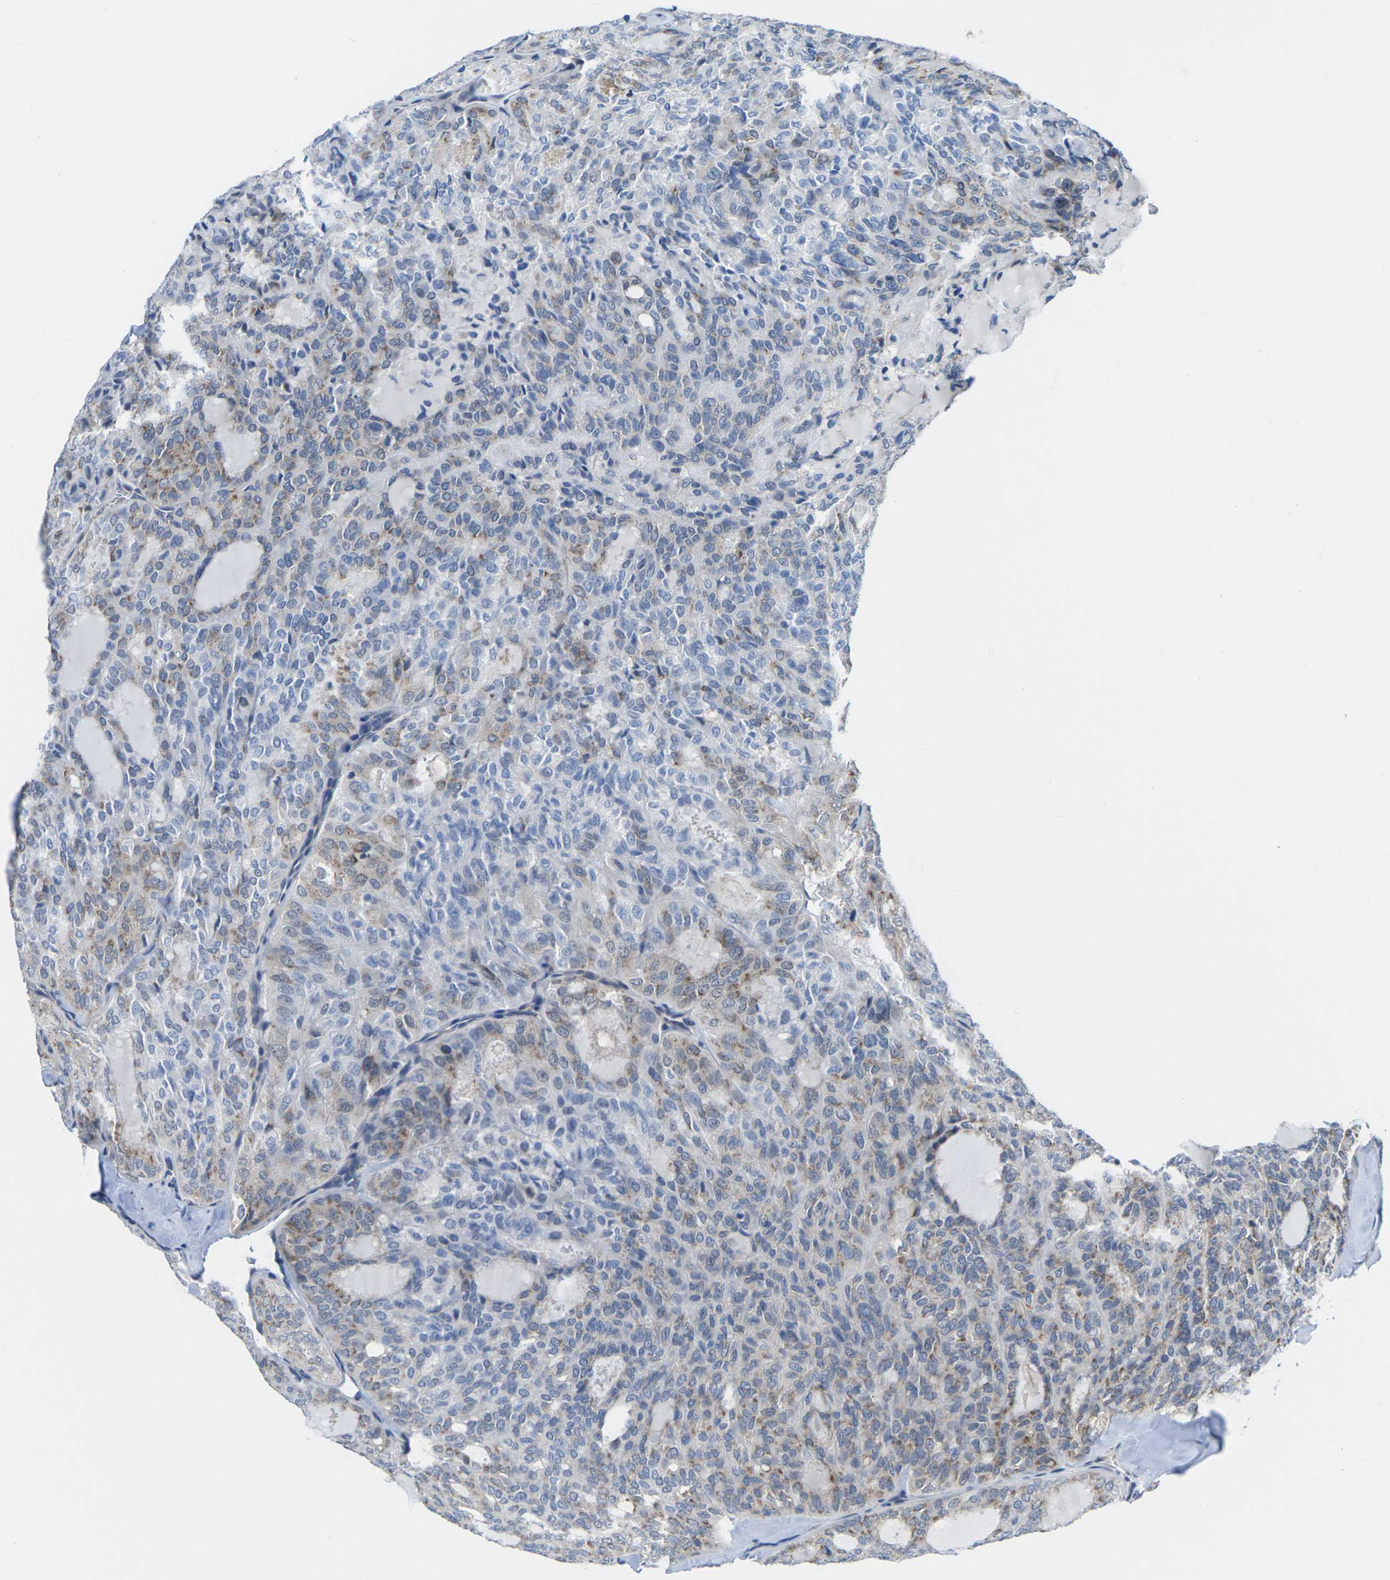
{"staining": {"intensity": "weak", "quantity": "<25%", "location": "cytoplasmic/membranous"}, "tissue": "thyroid cancer", "cell_type": "Tumor cells", "image_type": "cancer", "snomed": [{"axis": "morphology", "description": "Follicular adenoma carcinoma, NOS"}, {"axis": "topography", "description": "Thyroid gland"}], "caption": "DAB (3,3'-diaminobenzidine) immunohistochemical staining of human thyroid cancer reveals no significant positivity in tumor cells. (DAB immunohistochemistry (IHC) with hematoxylin counter stain).", "gene": "PDZK1IP1", "patient": {"sex": "male", "age": 75}}